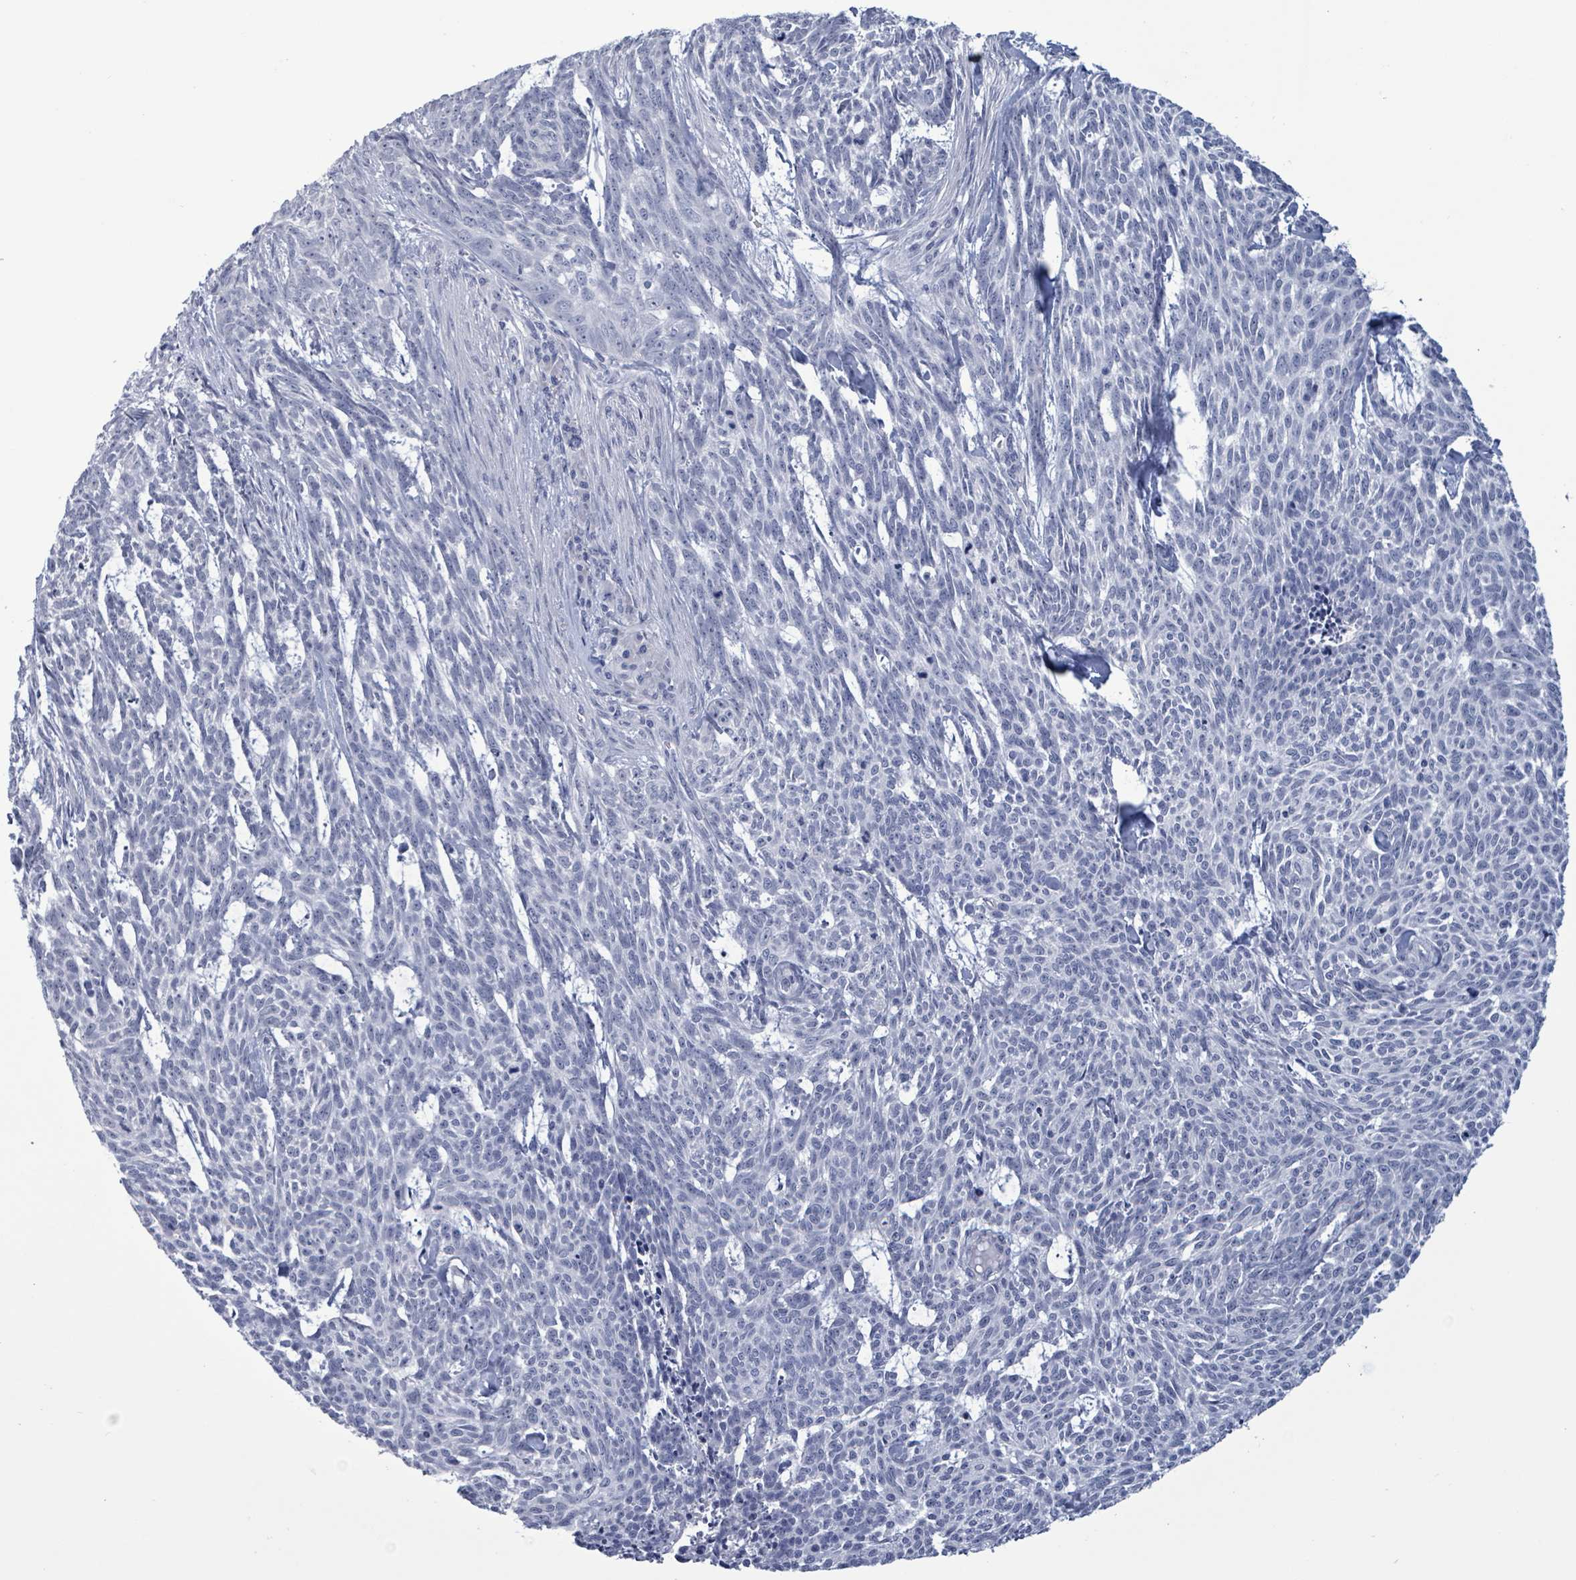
{"staining": {"intensity": "negative", "quantity": "none", "location": "none"}, "tissue": "skin cancer", "cell_type": "Tumor cells", "image_type": "cancer", "snomed": [{"axis": "morphology", "description": "Basal cell carcinoma"}, {"axis": "topography", "description": "Skin"}], "caption": "Tumor cells are negative for brown protein staining in skin cancer (basal cell carcinoma).", "gene": "ZNF771", "patient": {"sex": "female", "age": 93}}